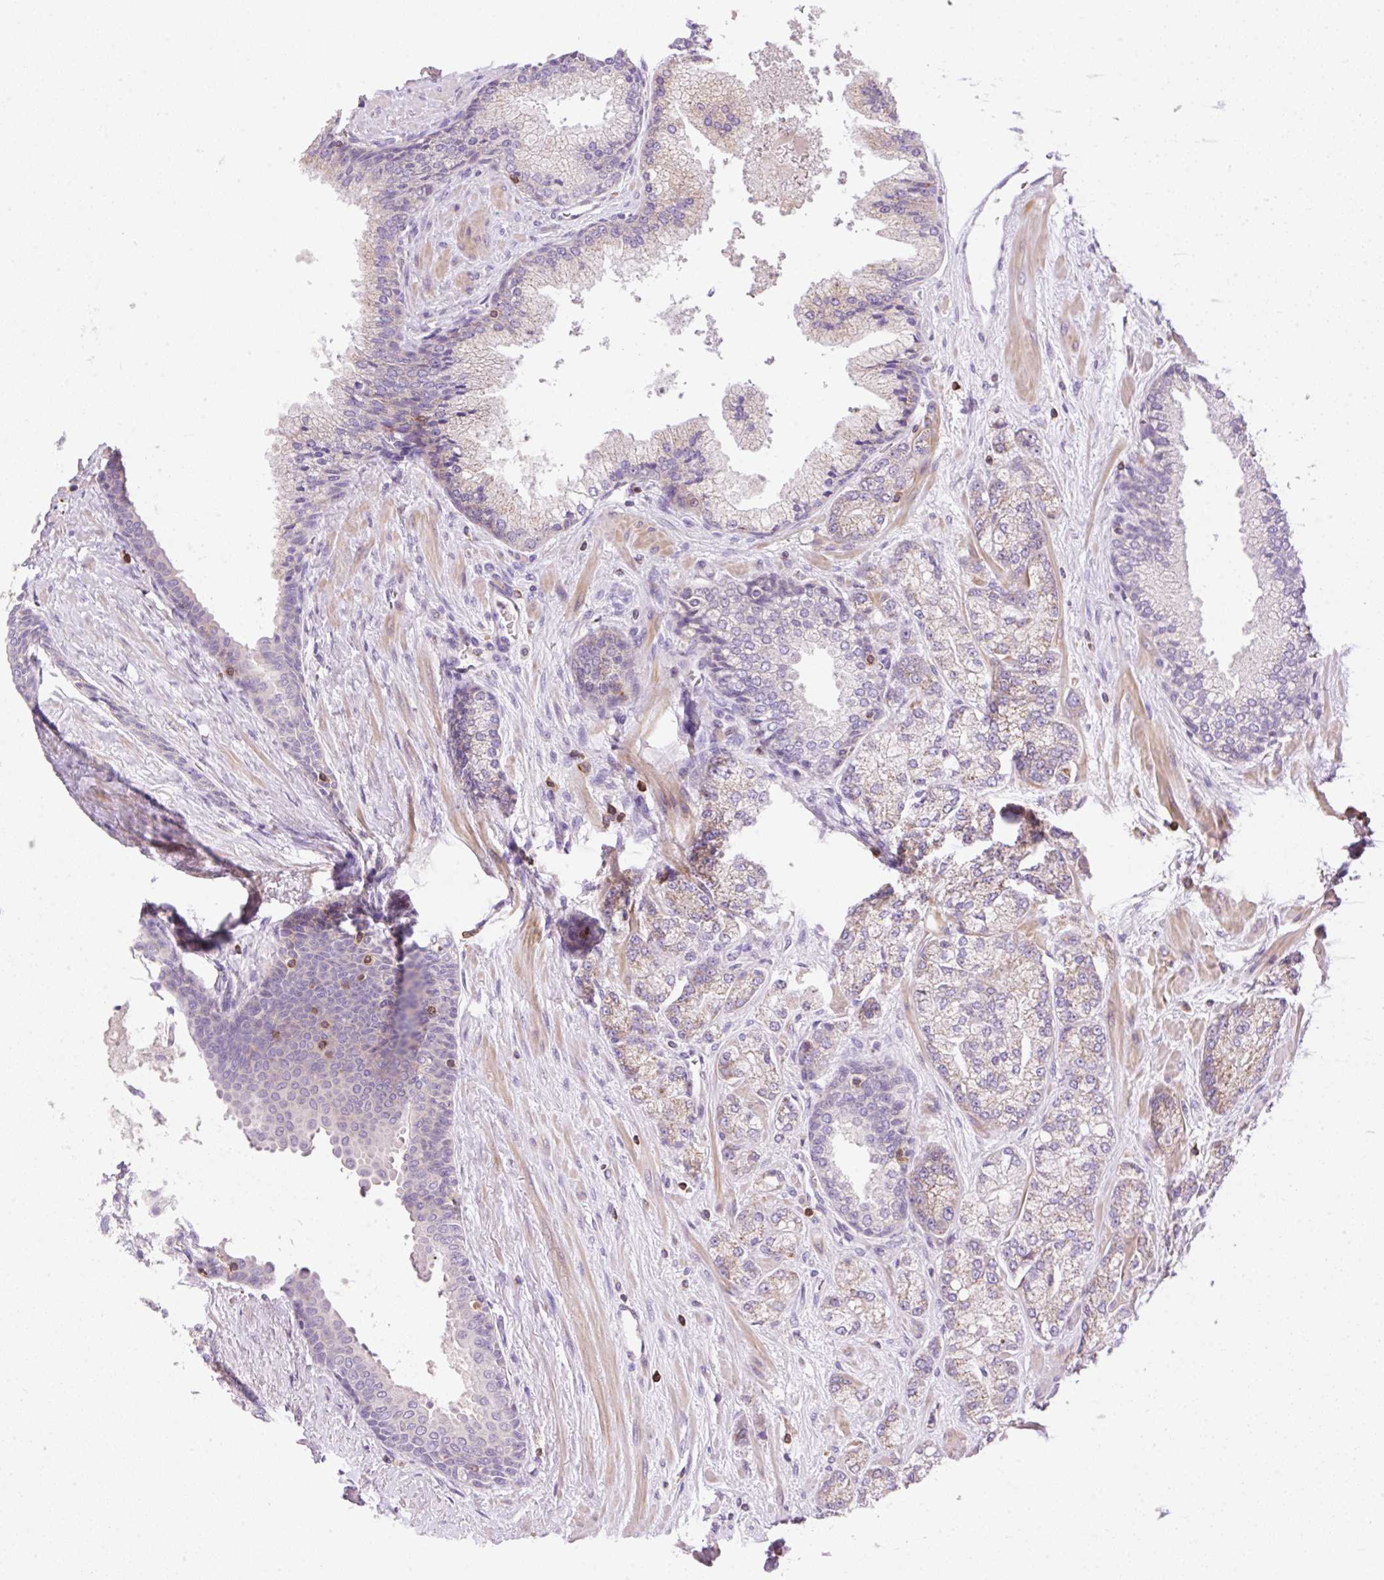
{"staining": {"intensity": "weak", "quantity": "<25%", "location": "cytoplasmic/membranous"}, "tissue": "prostate cancer", "cell_type": "Tumor cells", "image_type": "cancer", "snomed": [{"axis": "morphology", "description": "Adenocarcinoma, High grade"}, {"axis": "topography", "description": "Prostate"}], "caption": "Micrograph shows no protein expression in tumor cells of high-grade adenocarcinoma (prostate) tissue.", "gene": "VPS25", "patient": {"sex": "male", "age": 68}}